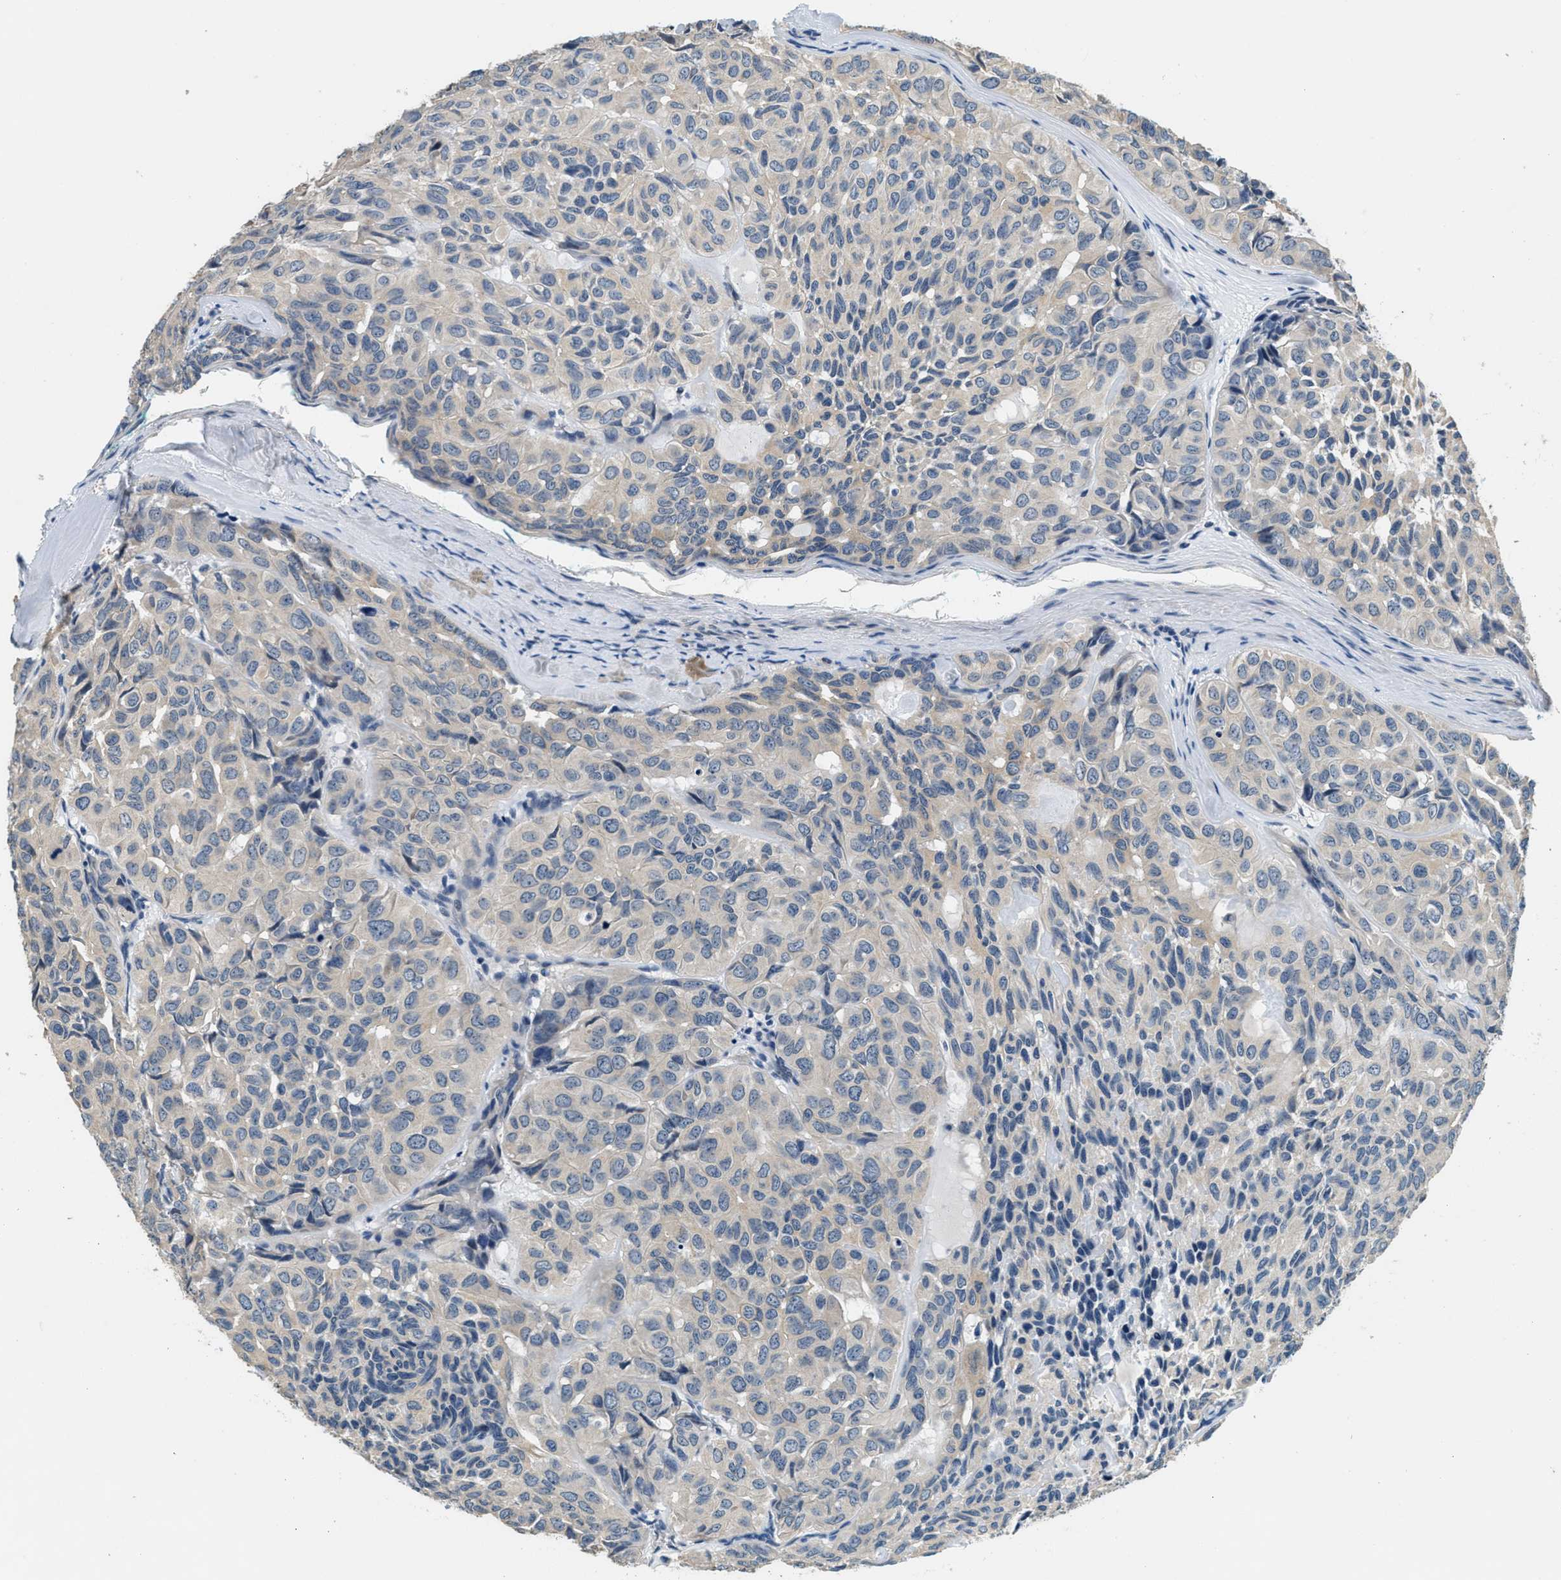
{"staining": {"intensity": "weak", "quantity": "<25%", "location": "cytoplasmic/membranous"}, "tissue": "head and neck cancer", "cell_type": "Tumor cells", "image_type": "cancer", "snomed": [{"axis": "morphology", "description": "Adenocarcinoma, NOS"}, {"axis": "topography", "description": "Salivary gland, NOS"}, {"axis": "topography", "description": "Head-Neck"}], "caption": "High magnification brightfield microscopy of adenocarcinoma (head and neck) stained with DAB (brown) and counterstained with hematoxylin (blue): tumor cells show no significant expression.", "gene": "ALDH3A2", "patient": {"sex": "female", "age": 76}}